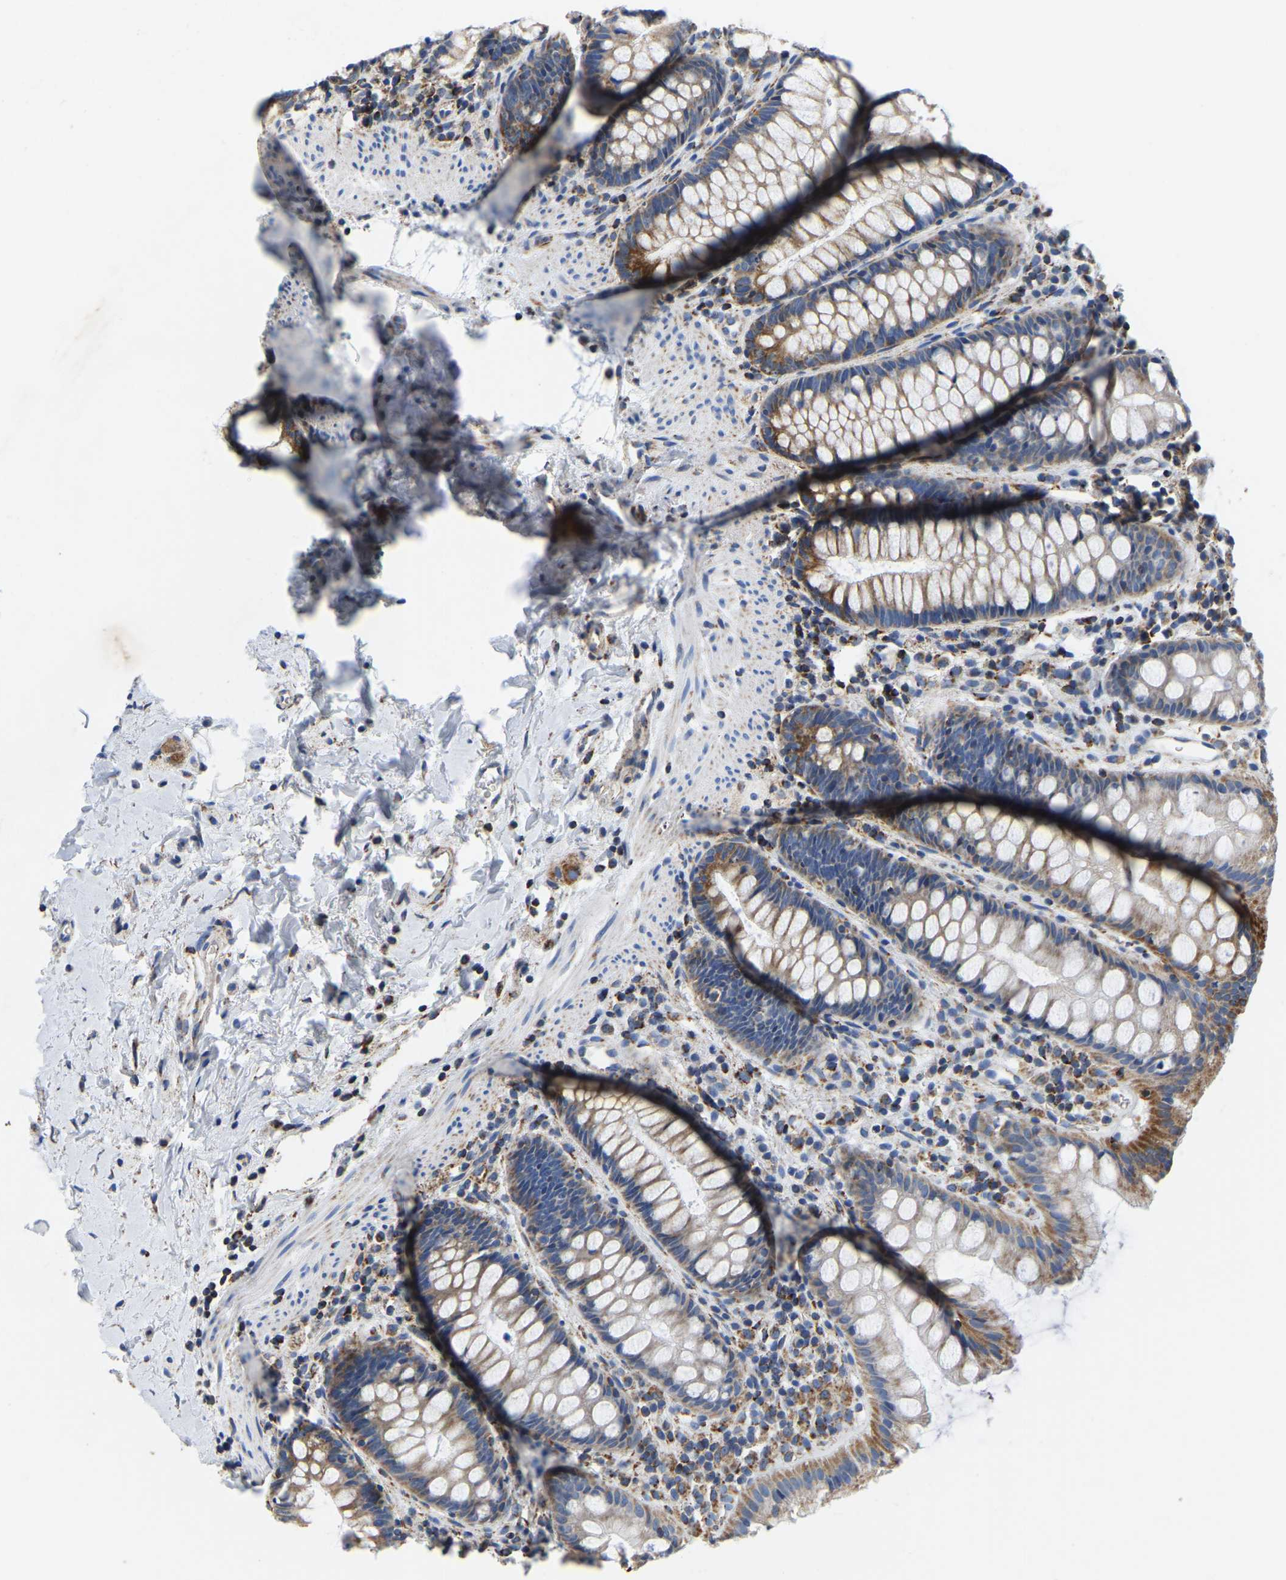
{"staining": {"intensity": "moderate", "quantity": ">75%", "location": "cytoplasmic/membranous"}, "tissue": "rectum", "cell_type": "Glandular cells", "image_type": "normal", "snomed": [{"axis": "morphology", "description": "Normal tissue, NOS"}, {"axis": "topography", "description": "Rectum"}], "caption": "This micrograph shows immunohistochemistry (IHC) staining of unremarkable rectum, with medium moderate cytoplasmic/membranous positivity in approximately >75% of glandular cells.", "gene": "SFXN1", "patient": {"sex": "female", "age": 65}}